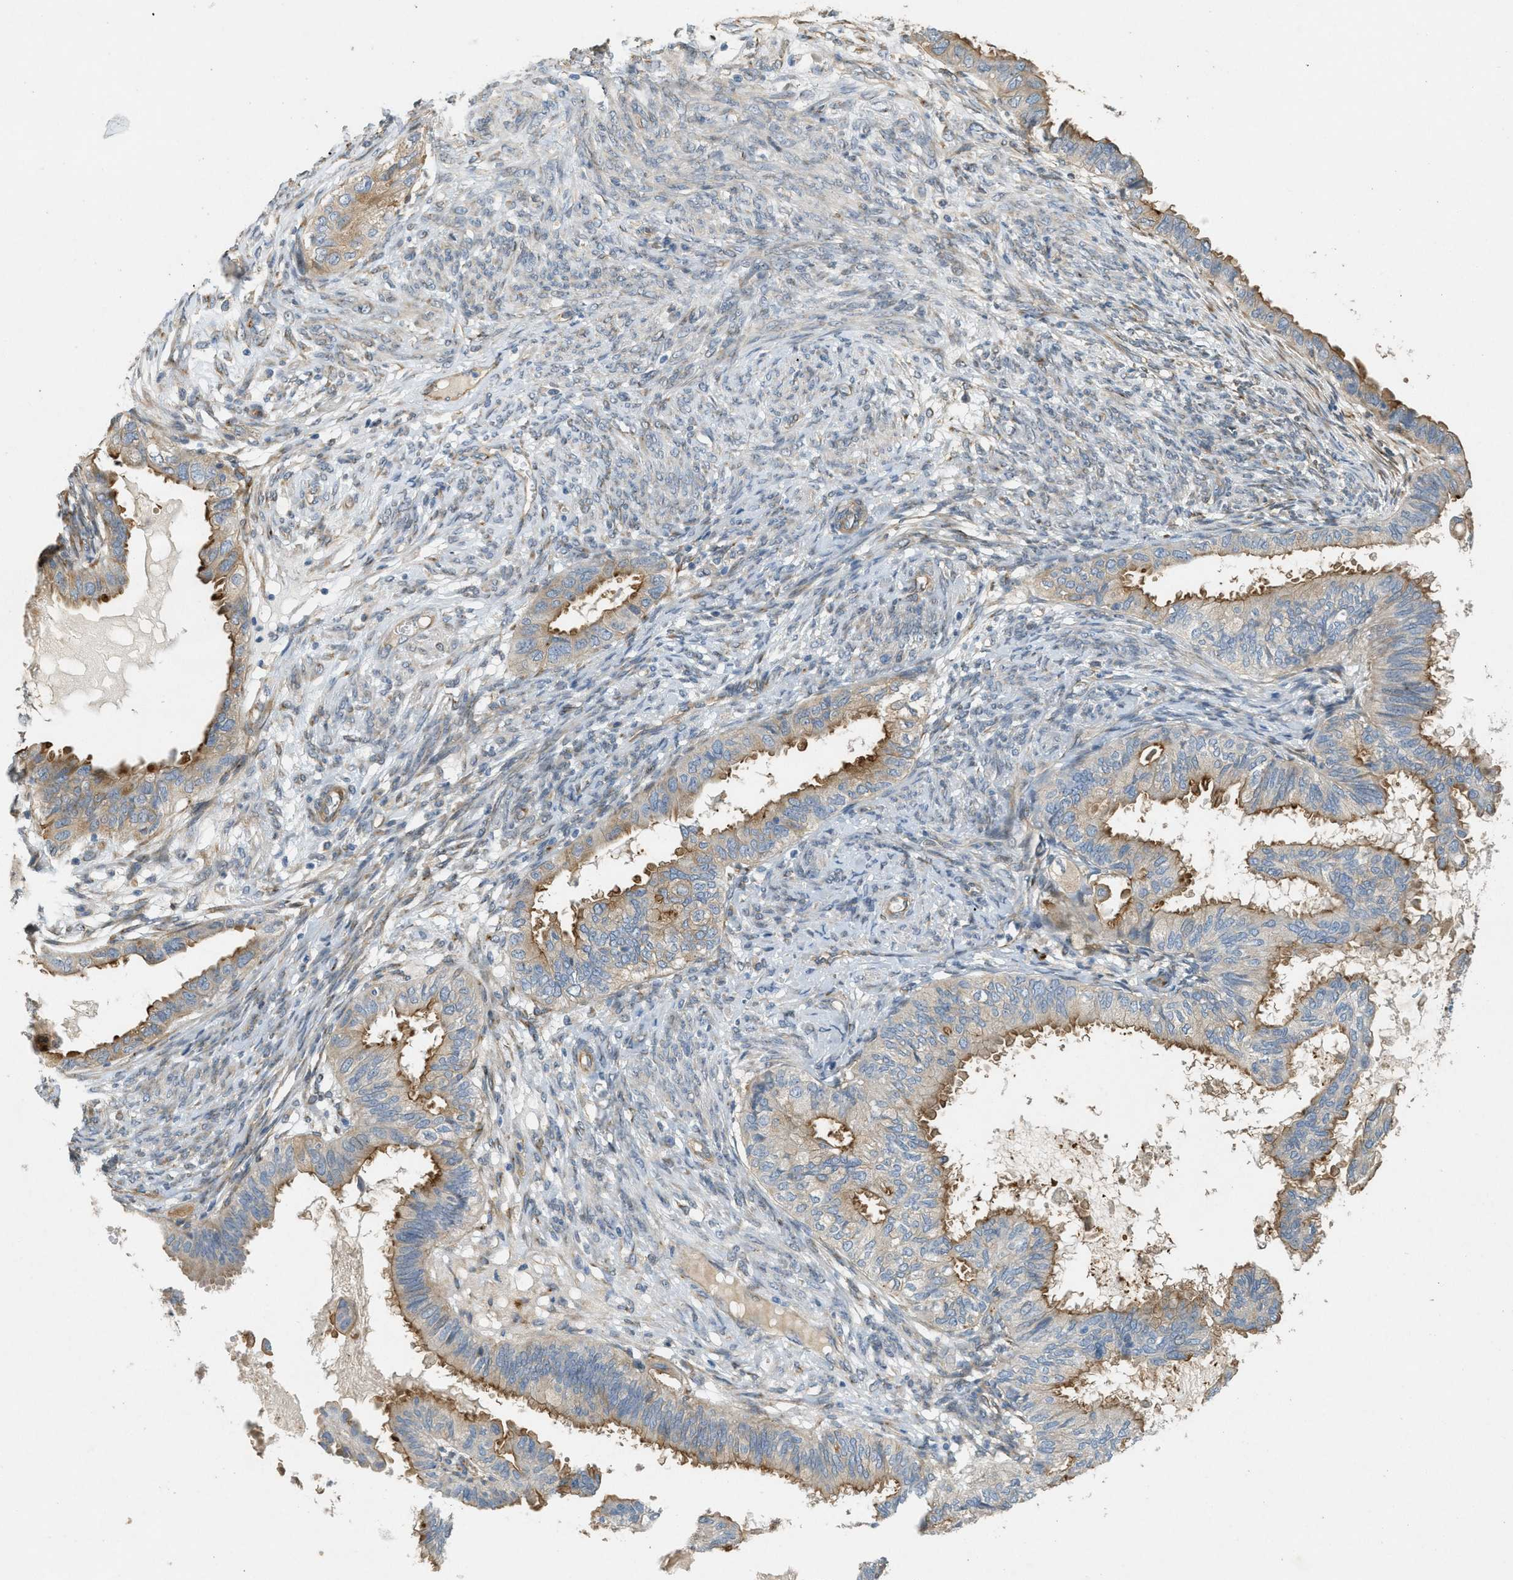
{"staining": {"intensity": "weak", "quantity": ">75%", "location": "cytoplasmic/membranous"}, "tissue": "cervical cancer", "cell_type": "Tumor cells", "image_type": "cancer", "snomed": [{"axis": "morphology", "description": "Normal tissue, NOS"}, {"axis": "morphology", "description": "Adenocarcinoma, NOS"}, {"axis": "topography", "description": "Cervix"}, {"axis": "topography", "description": "Endometrium"}], "caption": "Cervical cancer (adenocarcinoma) stained with DAB (3,3'-diaminobenzidine) immunohistochemistry shows low levels of weak cytoplasmic/membranous expression in approximately >75% of tumor cells.", "gene": "ADCY5", "patient": {"sex": "female", "age": 86}}